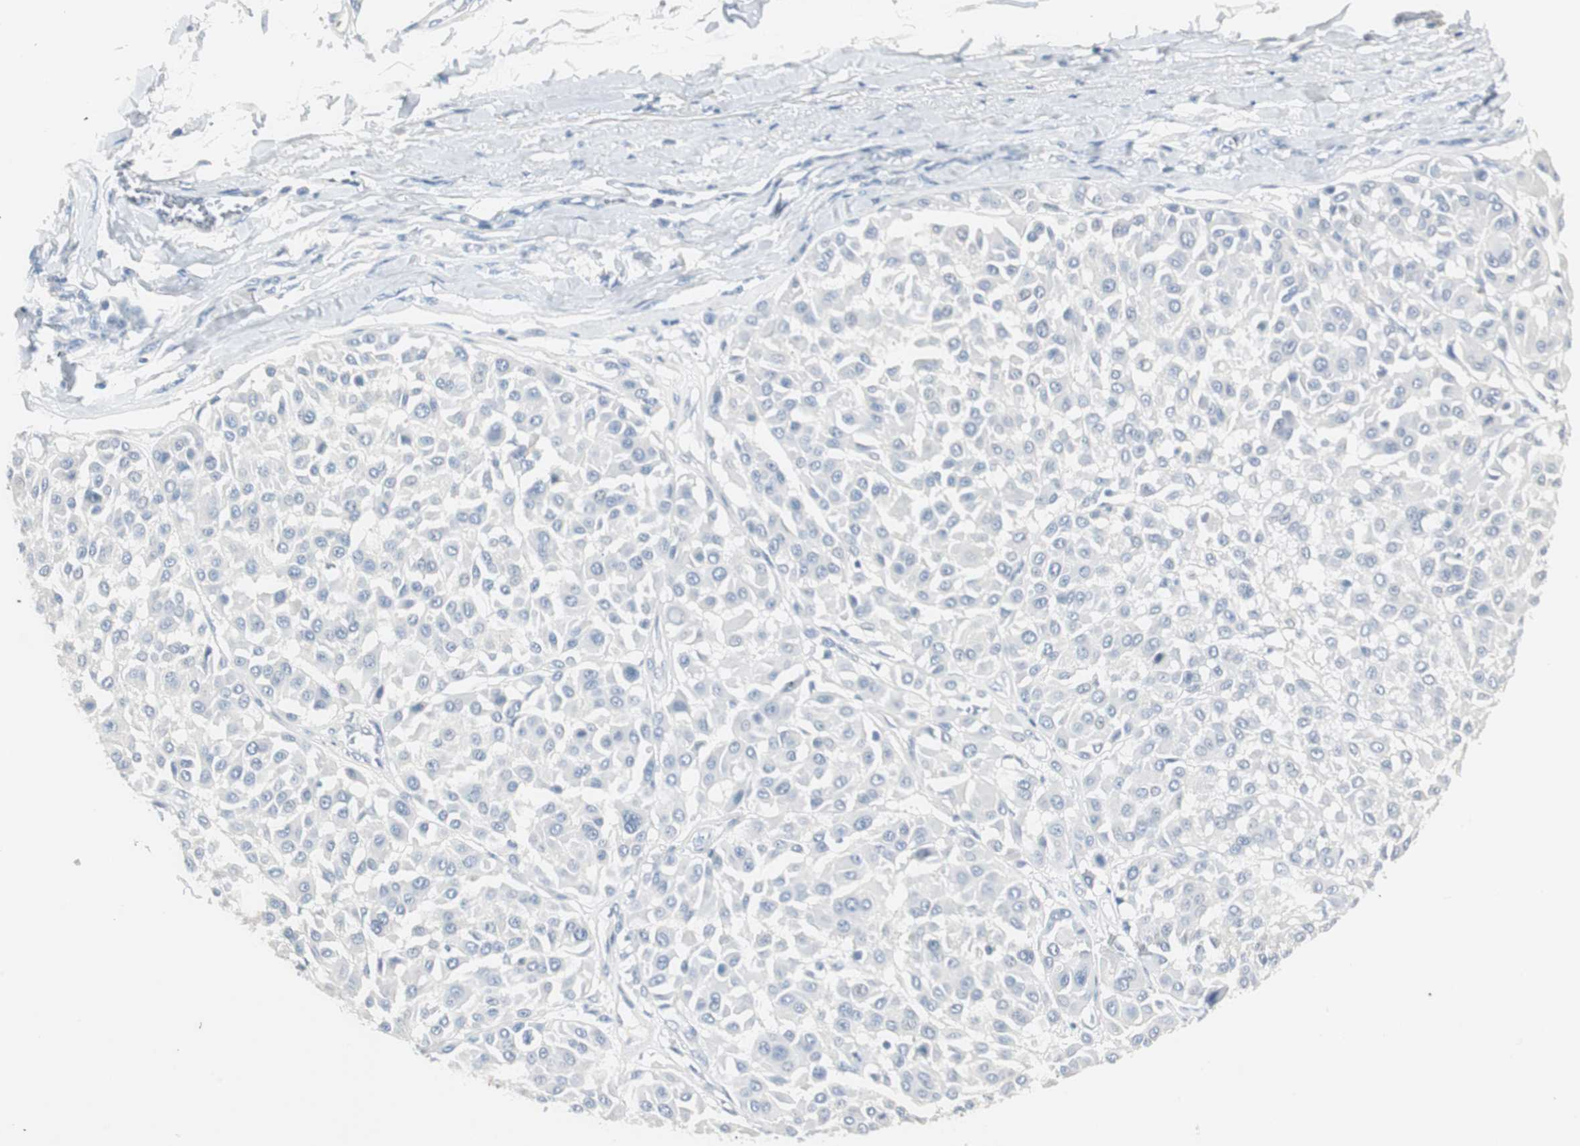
{"staining": {"intensity": "negative", "quantity": "none", "location": "none"}, "tissue": "melanoma", "cell_type": "Tumor cells", "image_type": "cancer", "snomed": [{"axis": "morphology", "description": "Malignant melanoma, Metastatic site"}, {"axis": "topography", "description": "Soft tissue"}], "caption": "High magnification brightfield microscopy of melanoma stained with DAB (3,3'-diaminobenzidine) (brown) and counterstained with hematoxylin (blue): tumor cells show no significant staining. (DAB (3,3'-diaminobenzidine) immunohistochemistry visualized using brightfield microscopy, high magnification).", "gene": "LRP2", "patient": {"sex": "male", "age": 41}}